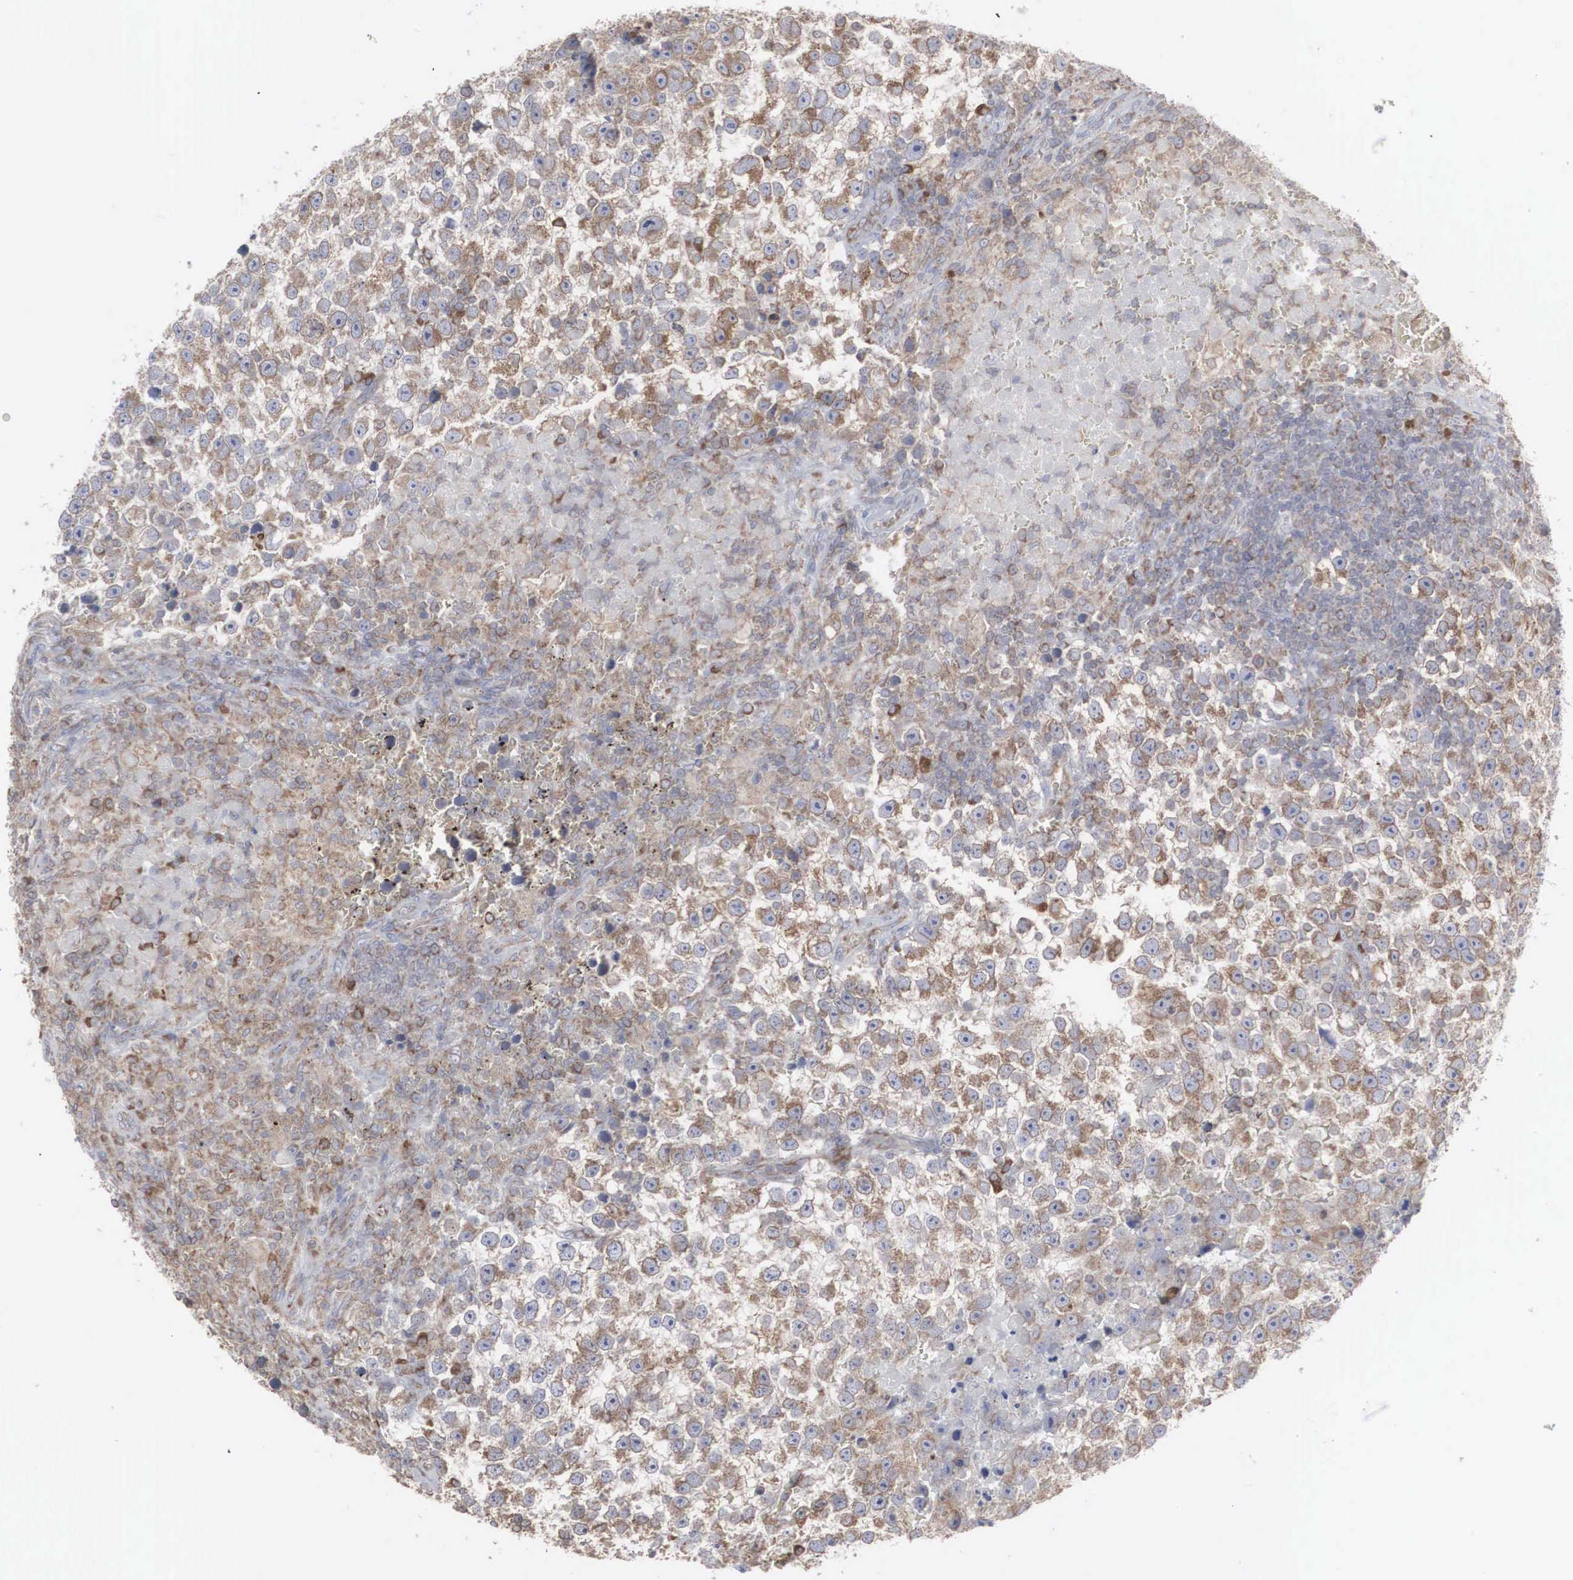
{"staining": {"intensity": "weak", "quantity": "25%-75%", "location": "cytoplasmic/membranous"}, "tissue": "testis cancer", "cell_type": "Tumor cells", "image_type": "cancer", "snomed": [{"axis": "morphology", "description": "Seminoma, NOS"}, {"axis": "topography", "description": "Testis"}], "caption": "Testis cancer (seminoma) stained for a protein (brown) exhibits weak cytoplasmic/membranous positive expression in about 25%-75% of tumor cells.", "gene": "MIA2", "patient": {"sex": "male", "age": 33}}